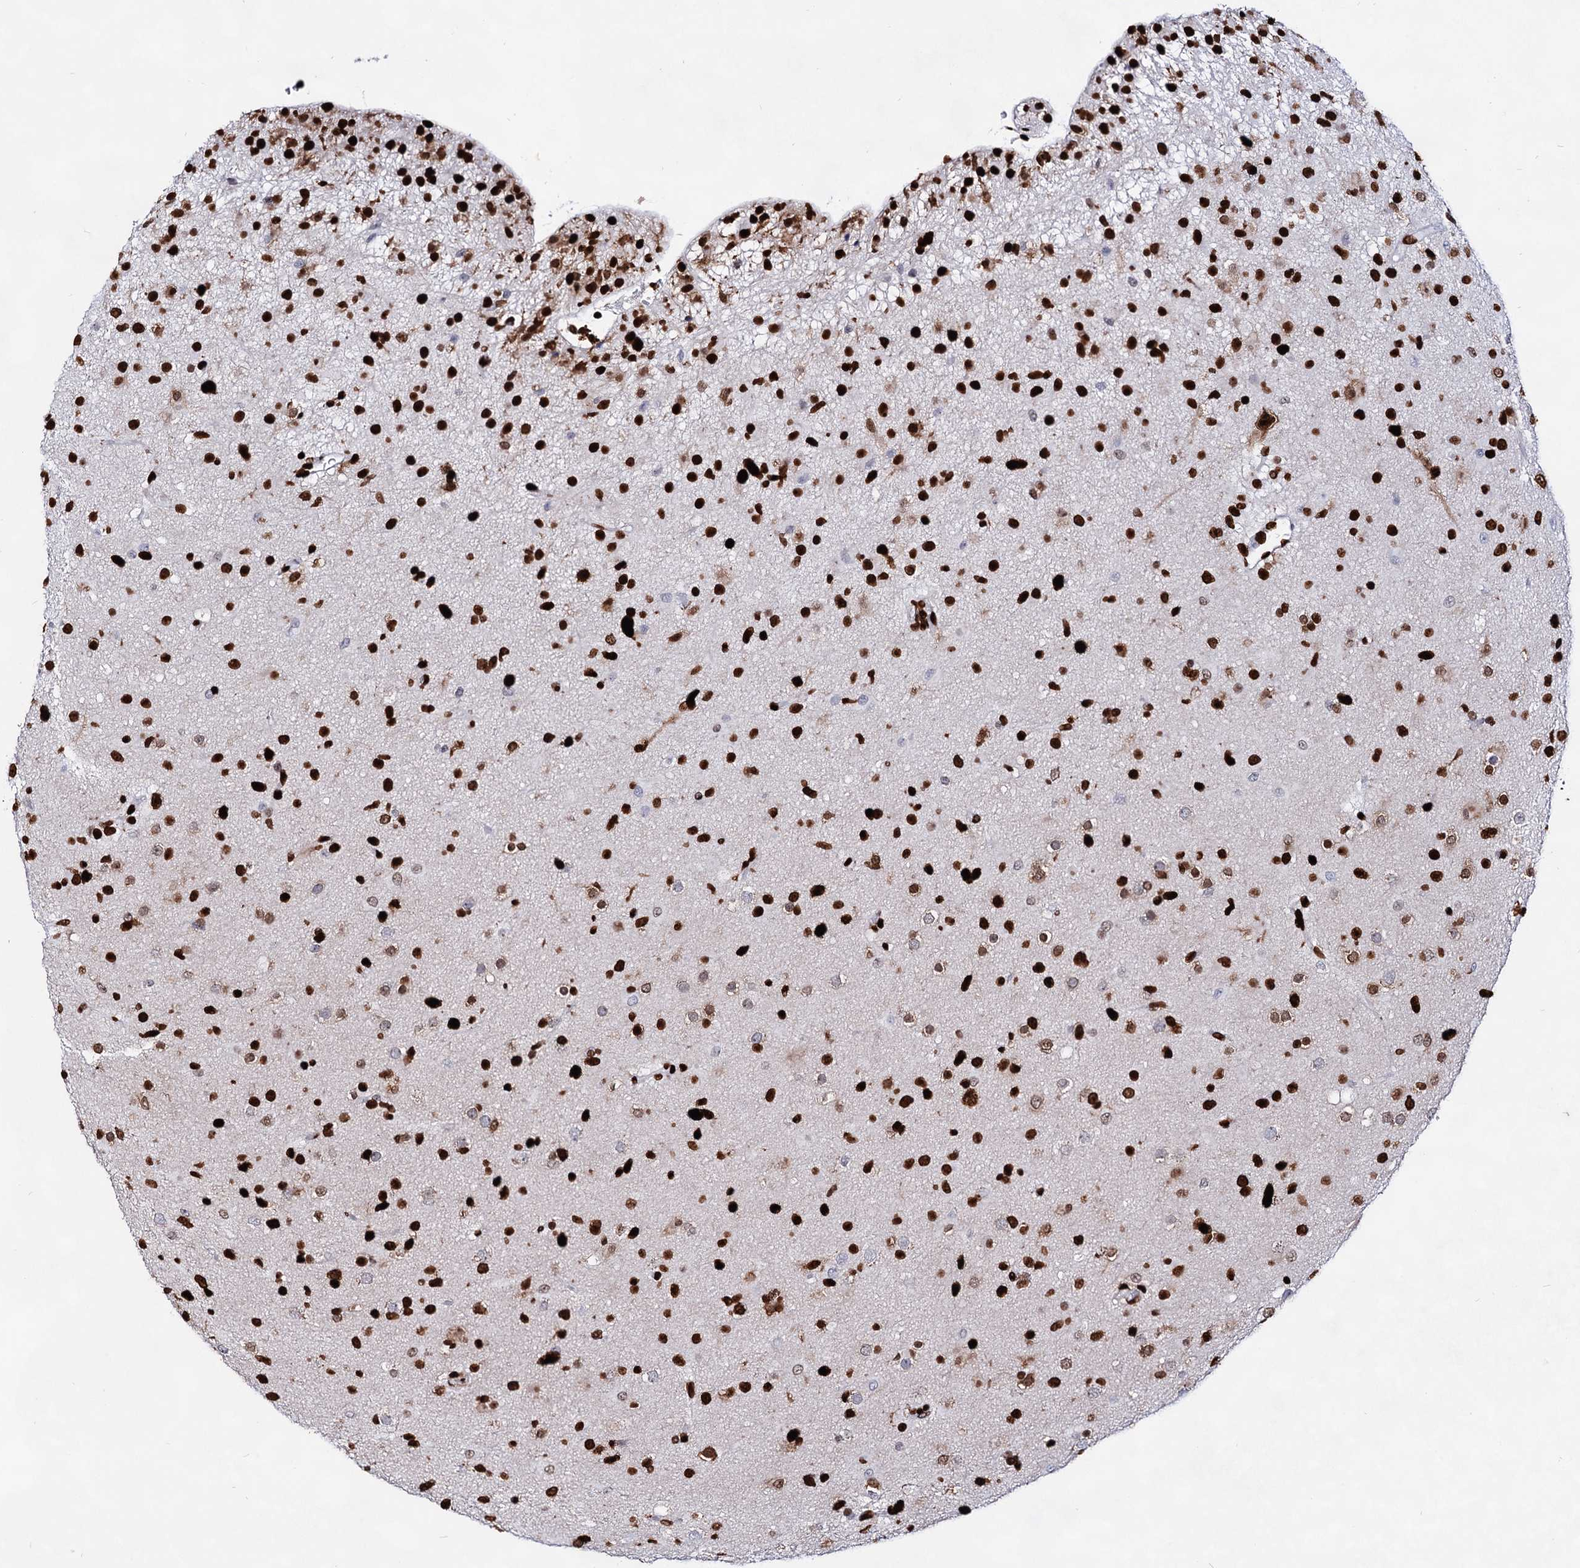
{"staining": {"intensity": "strong", "quantity": ">75%", "location": "nuclear"}, "tissue": "glioma", "cell_type": "Tumor cells", "image_type": "cancer", "snomed": [{"axis": "morphology", "description": "Glioma, malignant, Low grade"}, {"axis": "topography", "description": "Brain"}], "caption": "Protein expression analysis of human malignant glioma (low-grade) reveals strong nuclear positivity in approximately >75% of tumor cells.", "gene": "HMGB2", "patient": {"sex": "male", "age": 65}}